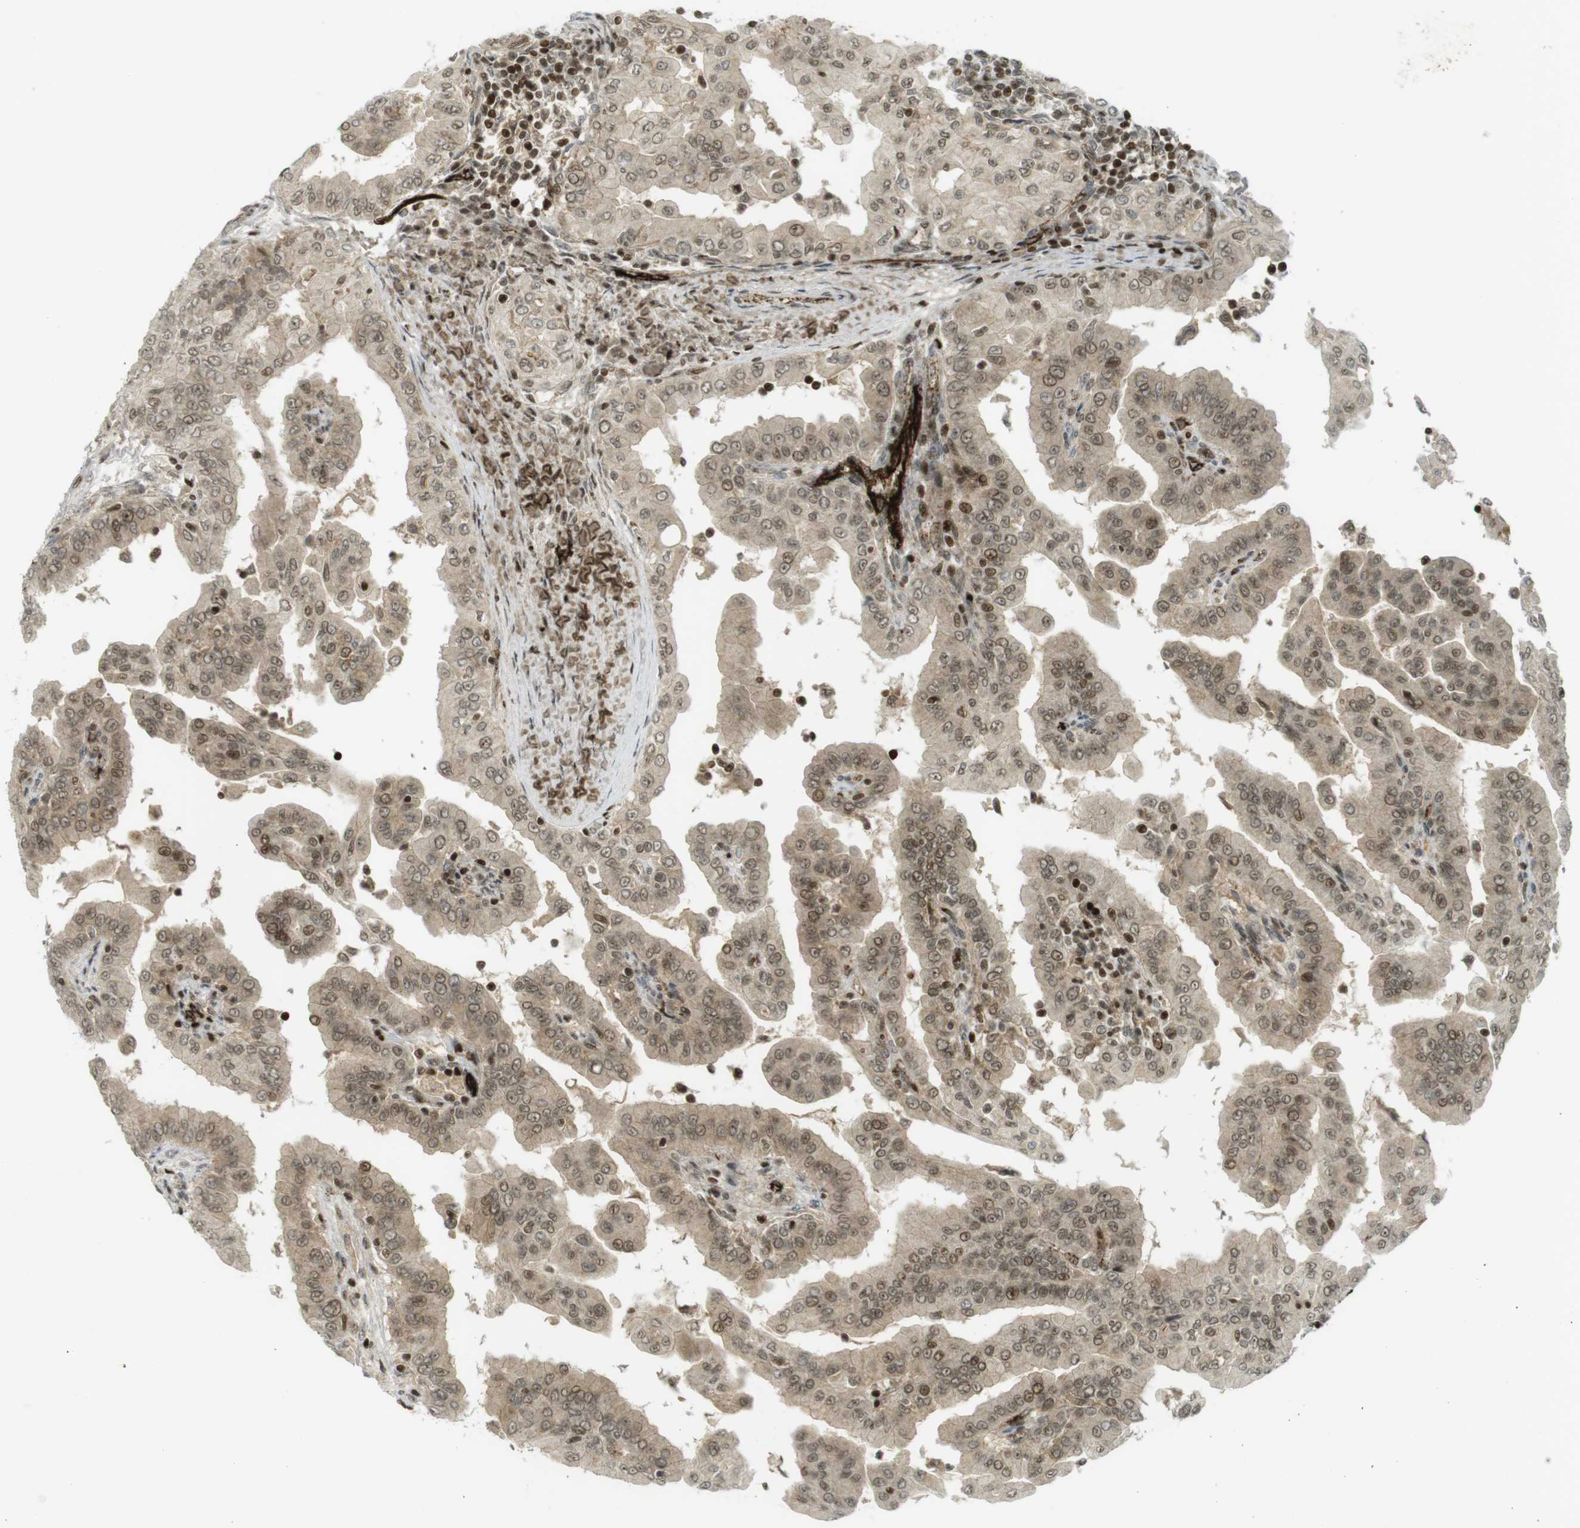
{"staining": {"intensity": "moderate", "quantity": ">75%", "location": "cytoplasmic/membranous,nuclear"}, "tissue": "thyroid cancer", "cell_type": "Tumor cells", "image_type": "cancer", "snomed": [{"axis": "morphology", "description": "Papillary adenocarcinoma, NOS"}, {"axis": "topography", "description": "Thyroid gland"}], "caption": "Papillary adenocarcinoma (thyroid) tissue displays moderate cytoplasmic/membranous and nuclear positivity in approximately >75% of tumor cells Using DAB (3,3'-diaminobenzidine) (brown) and hematoxylin (blue) stains, captured at high magnification using brightfield microscopy.", "gene": "PPP1R13B", "patient": {"sex": "male", "age": 33}}